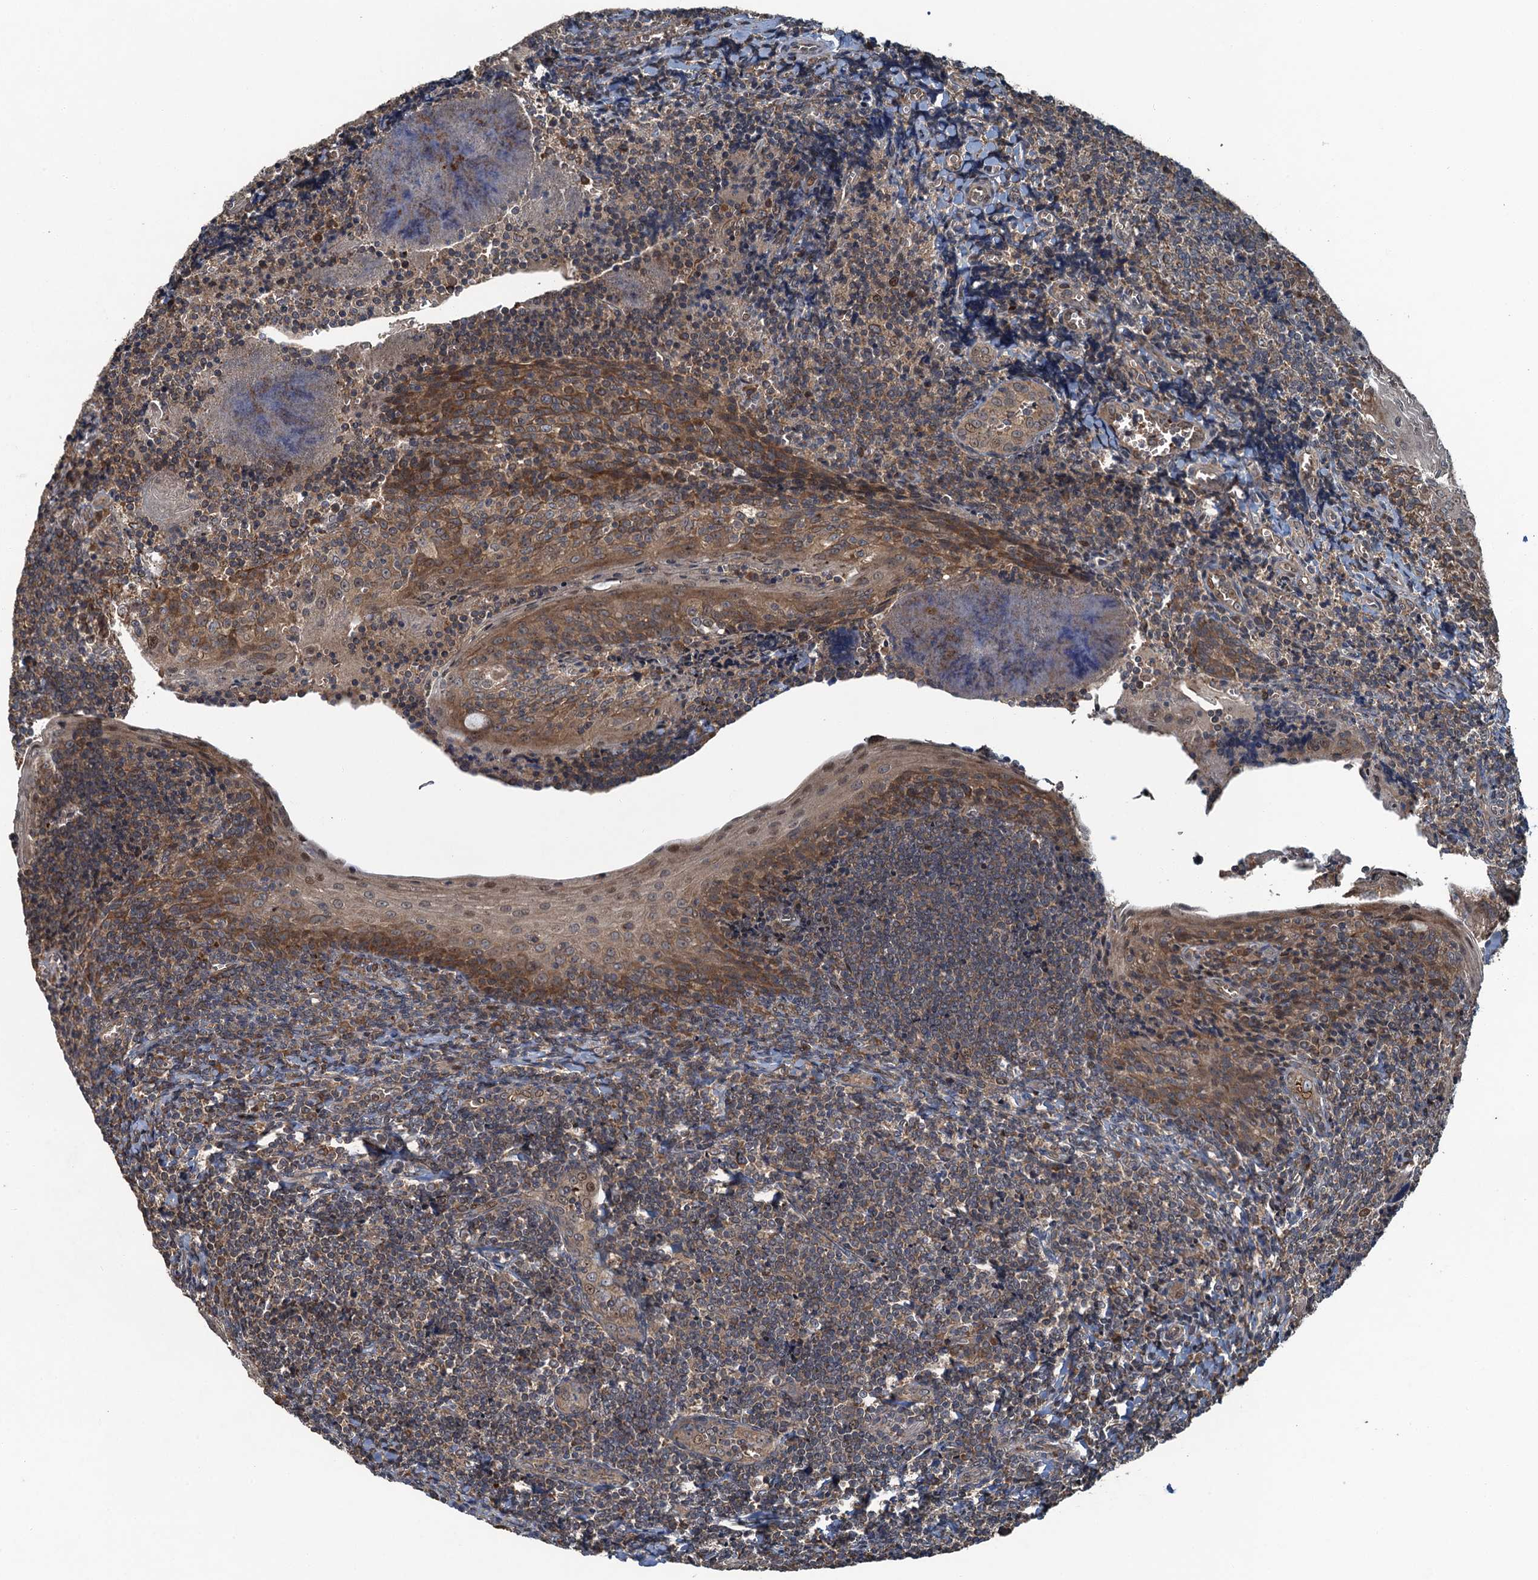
{"staining": {"intensity": "weak", "quantity": ">75%", "location": "cytoplasmic/membranous"}, "tissue": "tonsil", "cell_type": "Germinal center cells", "image_type": "normal", "snomed": [{"axis": "morphology", "description": "Normal tissue, NOS"}, {"axis": "topography", "description": "Tonsil"}], "caption": "Protein staining shows weak cytoplasmic/membranous positivity in approximately >75% of germinal center cells in benign tonsil.", "gene": "SNX32", "patient": {"sex": "male", "age": 27}}